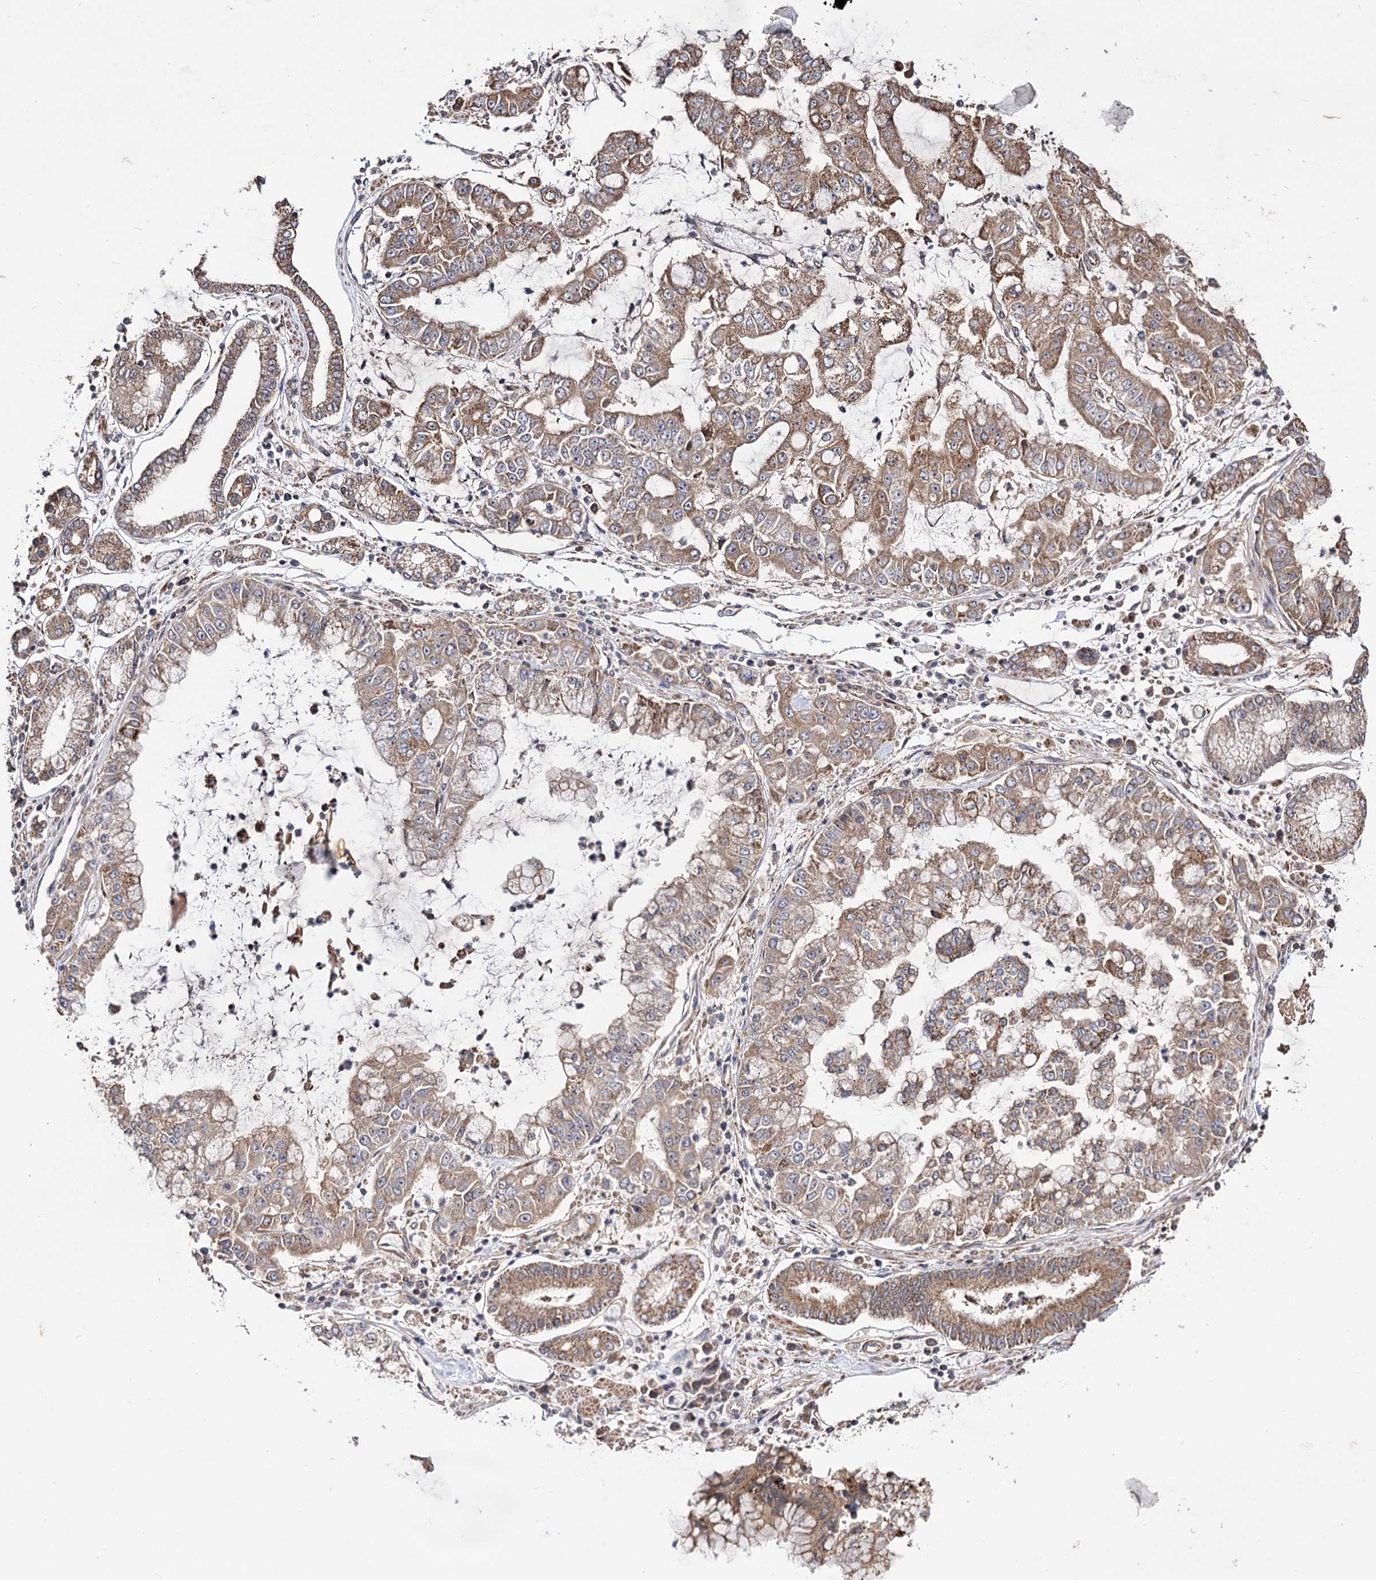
{"staining": {"intensity": "moderate", "quantity": ">75%", "location": "cytoplasmic/membranous"}, "tissue": "stomach cancer", "cell_type": "Tumor cells", "image_type": "cancer", "snomed": [{"axis": "morphology", "description": "Adenocarcinoma, NOS"}, {"axis": "topography", "description": "Stomach"}], "caption": "High-magnification brightfield microscopy of stomach cancer stained with DAB (3,3'-diaminobenzidine) (brown) and counterstained with hematoxylin (blue). tumor cells exhibit moderate cytoplasmic/membranous expression is seen in about>75% of cells. (brown staining indicates protein expression, while blue staining denotes nuclei).", "gene": "CEP76", "patient": {"sex": "male", "age": 76}}